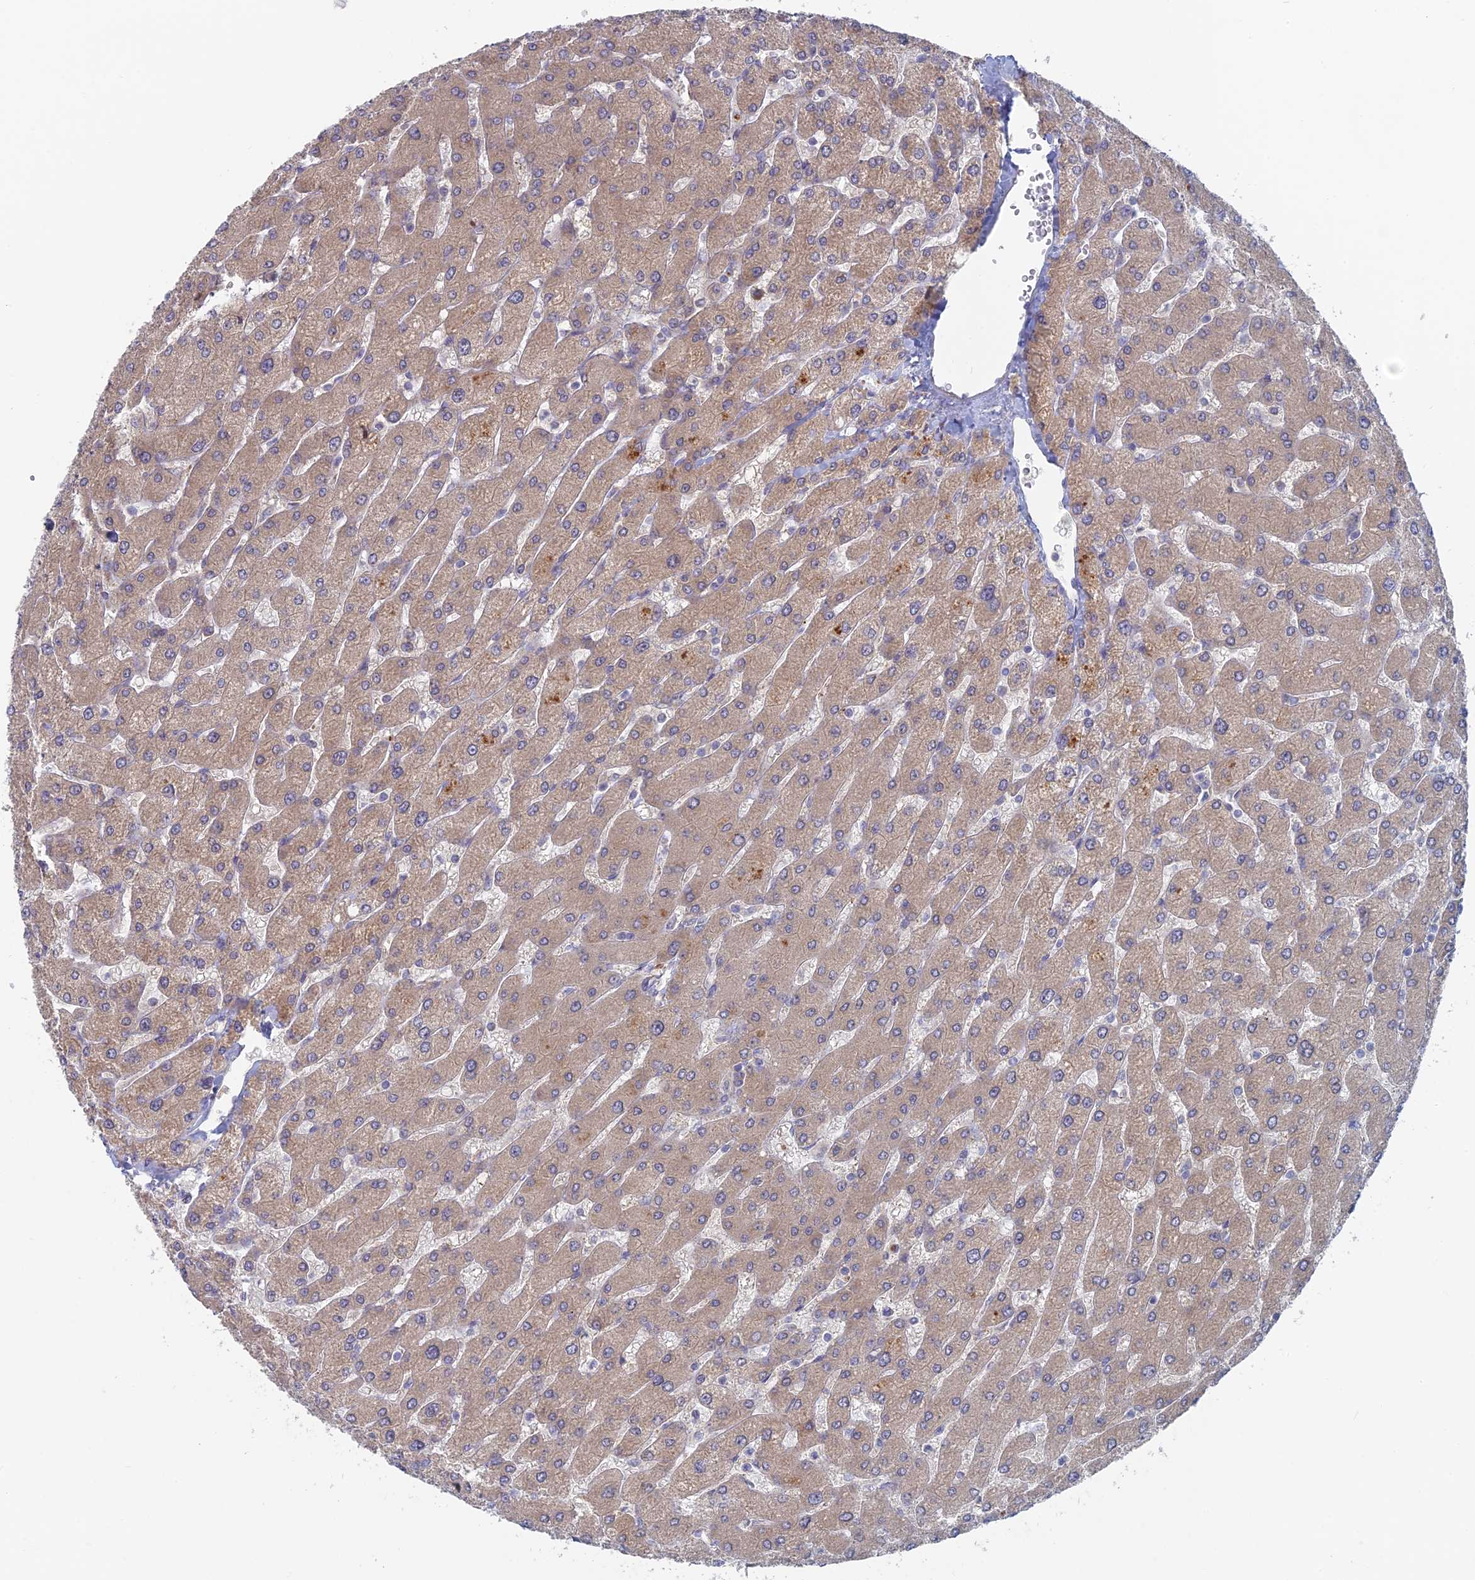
{"staining": {"intensity": "moderate", "quantity": ">75%", "location": "cytoplasmic/membranous"}, "tissue": "liver", "cell_type": "Cholangiocytes", "image_type": "normal", "snomed": [{"axis": "morphology", "description": "Normal tissue, NOS"}, {"axis": "topography", "description": "Liver"}], "caption": "This is an image of immunohistochemistry staining of unremarkable liver, which shows moderate expression in the cytoplasmic/membranous of cholangiocytes.", "gene": "TBC1D30", "patient": {"sex": "male", "age": 55}}